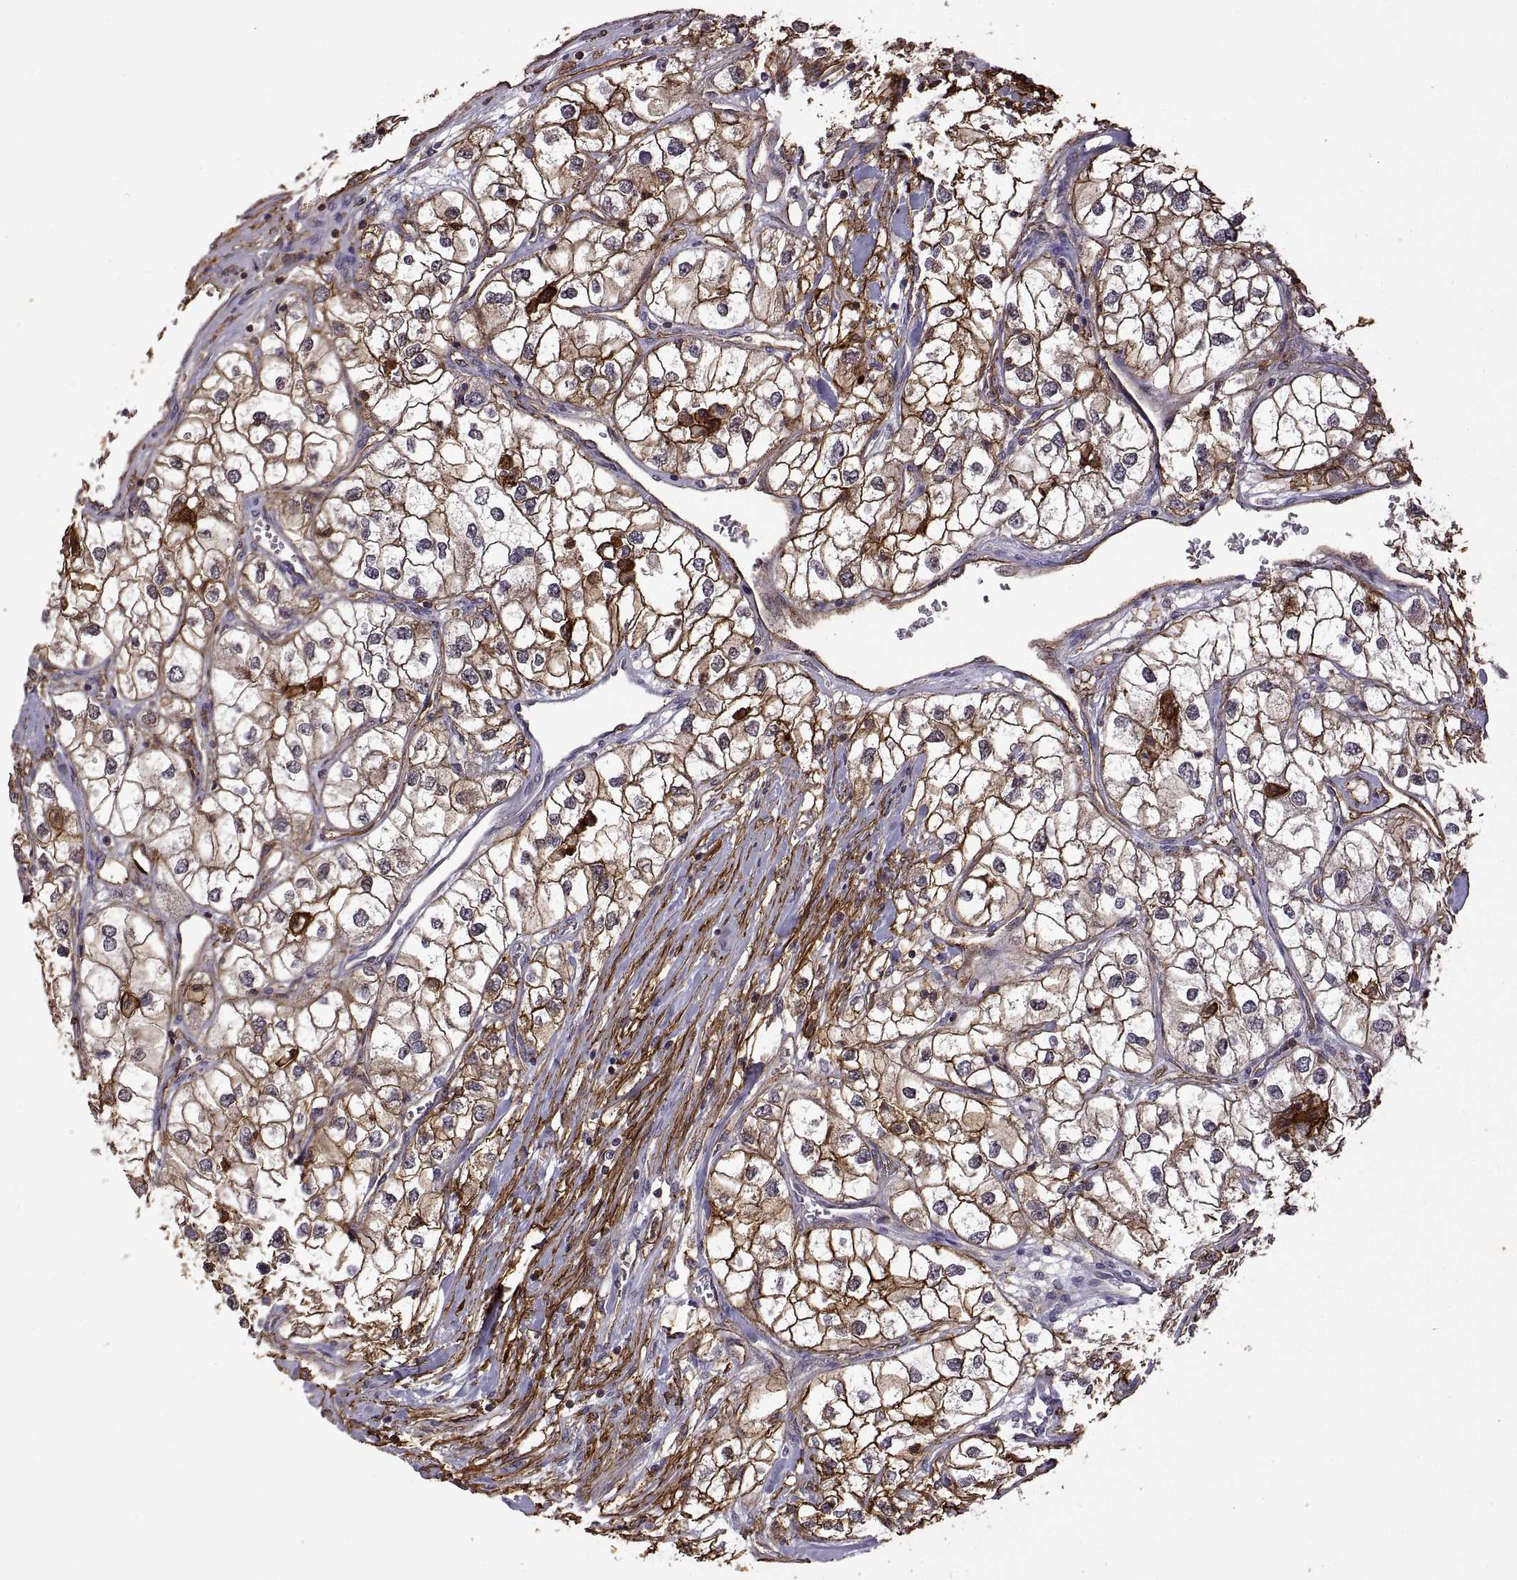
{"staining": {"intensity": "strong", "quantity": ">75%", "location": "cytoplasmic/membranous"}, "tissue": "renal cancer", "cell_type": "Tumor cells", "image_type": "cancer", "snomed": [{"axis": "morphology", "description": "Adenocarcinoma, NOS"}, {"axis": "topography", "description": "Kidney"}], "caption": "DAB (3,3'-diaminobenzidine) immunohistochemical staining of renal cancer displays strong cytoplasmic/membranous protein positivity in approximately >75% of tumor cells.", "gene": "S100A10", "patient": {"sex": "male", "age": 59}}